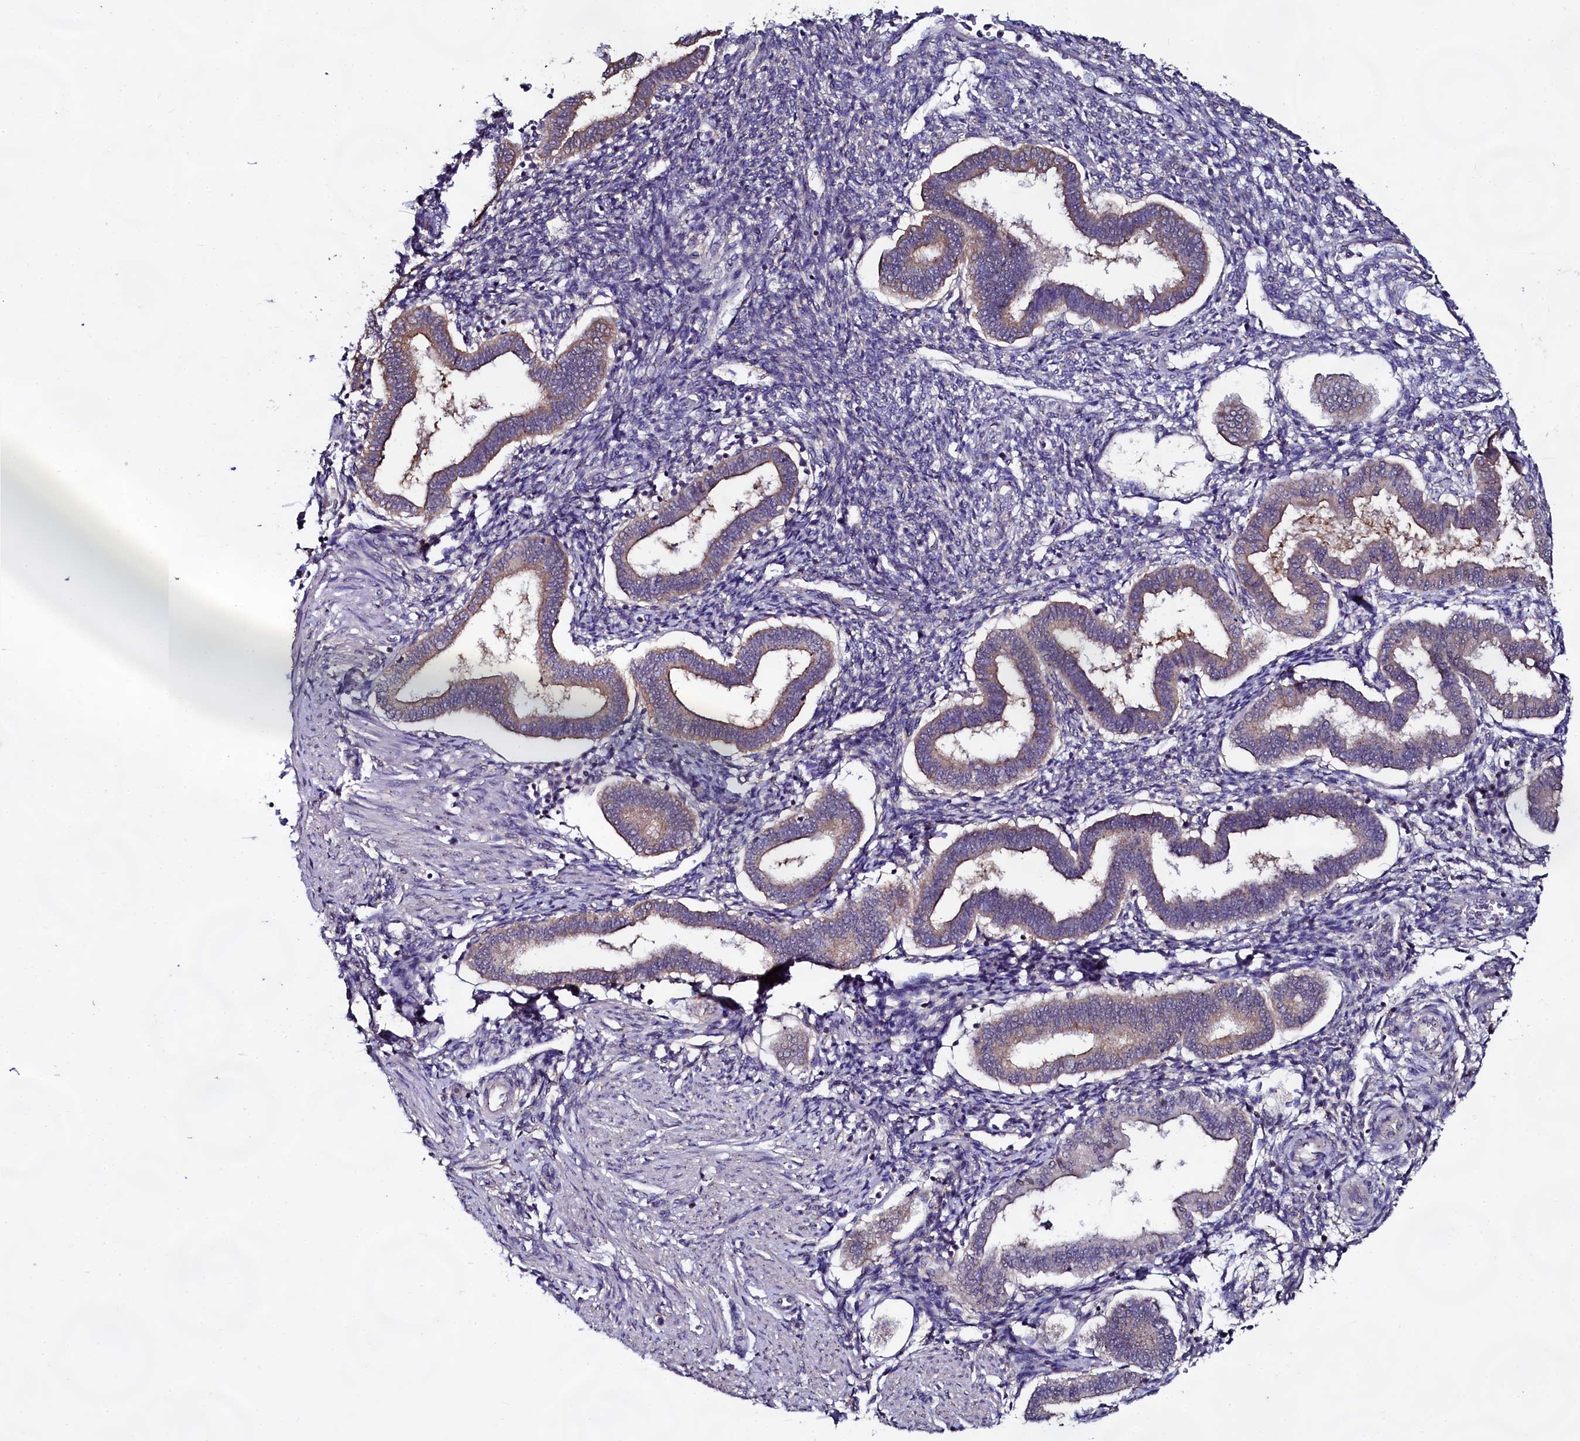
{"staining": {"intensity": "negative", "quantity": "none", "location": "none"}, "tissue": "endometrium", "cell_type": "Cells in endometrial stroma", "image_type": "normal", "snomed": [{"axis": "morphology", "description": "Normal tissue, NOS"}, {"axis": "topography", "description": "Endometrium"}], "caption": "Micrograph shows no protein staining in cells in endometrial stroma of normal endometrium. (DAB (3,3'-diaminobenzidine) IHC visualized using brightfield microscopy, high magnification).", "gene": "USPL1", "patient": {"sex": "female", "age": 24}}